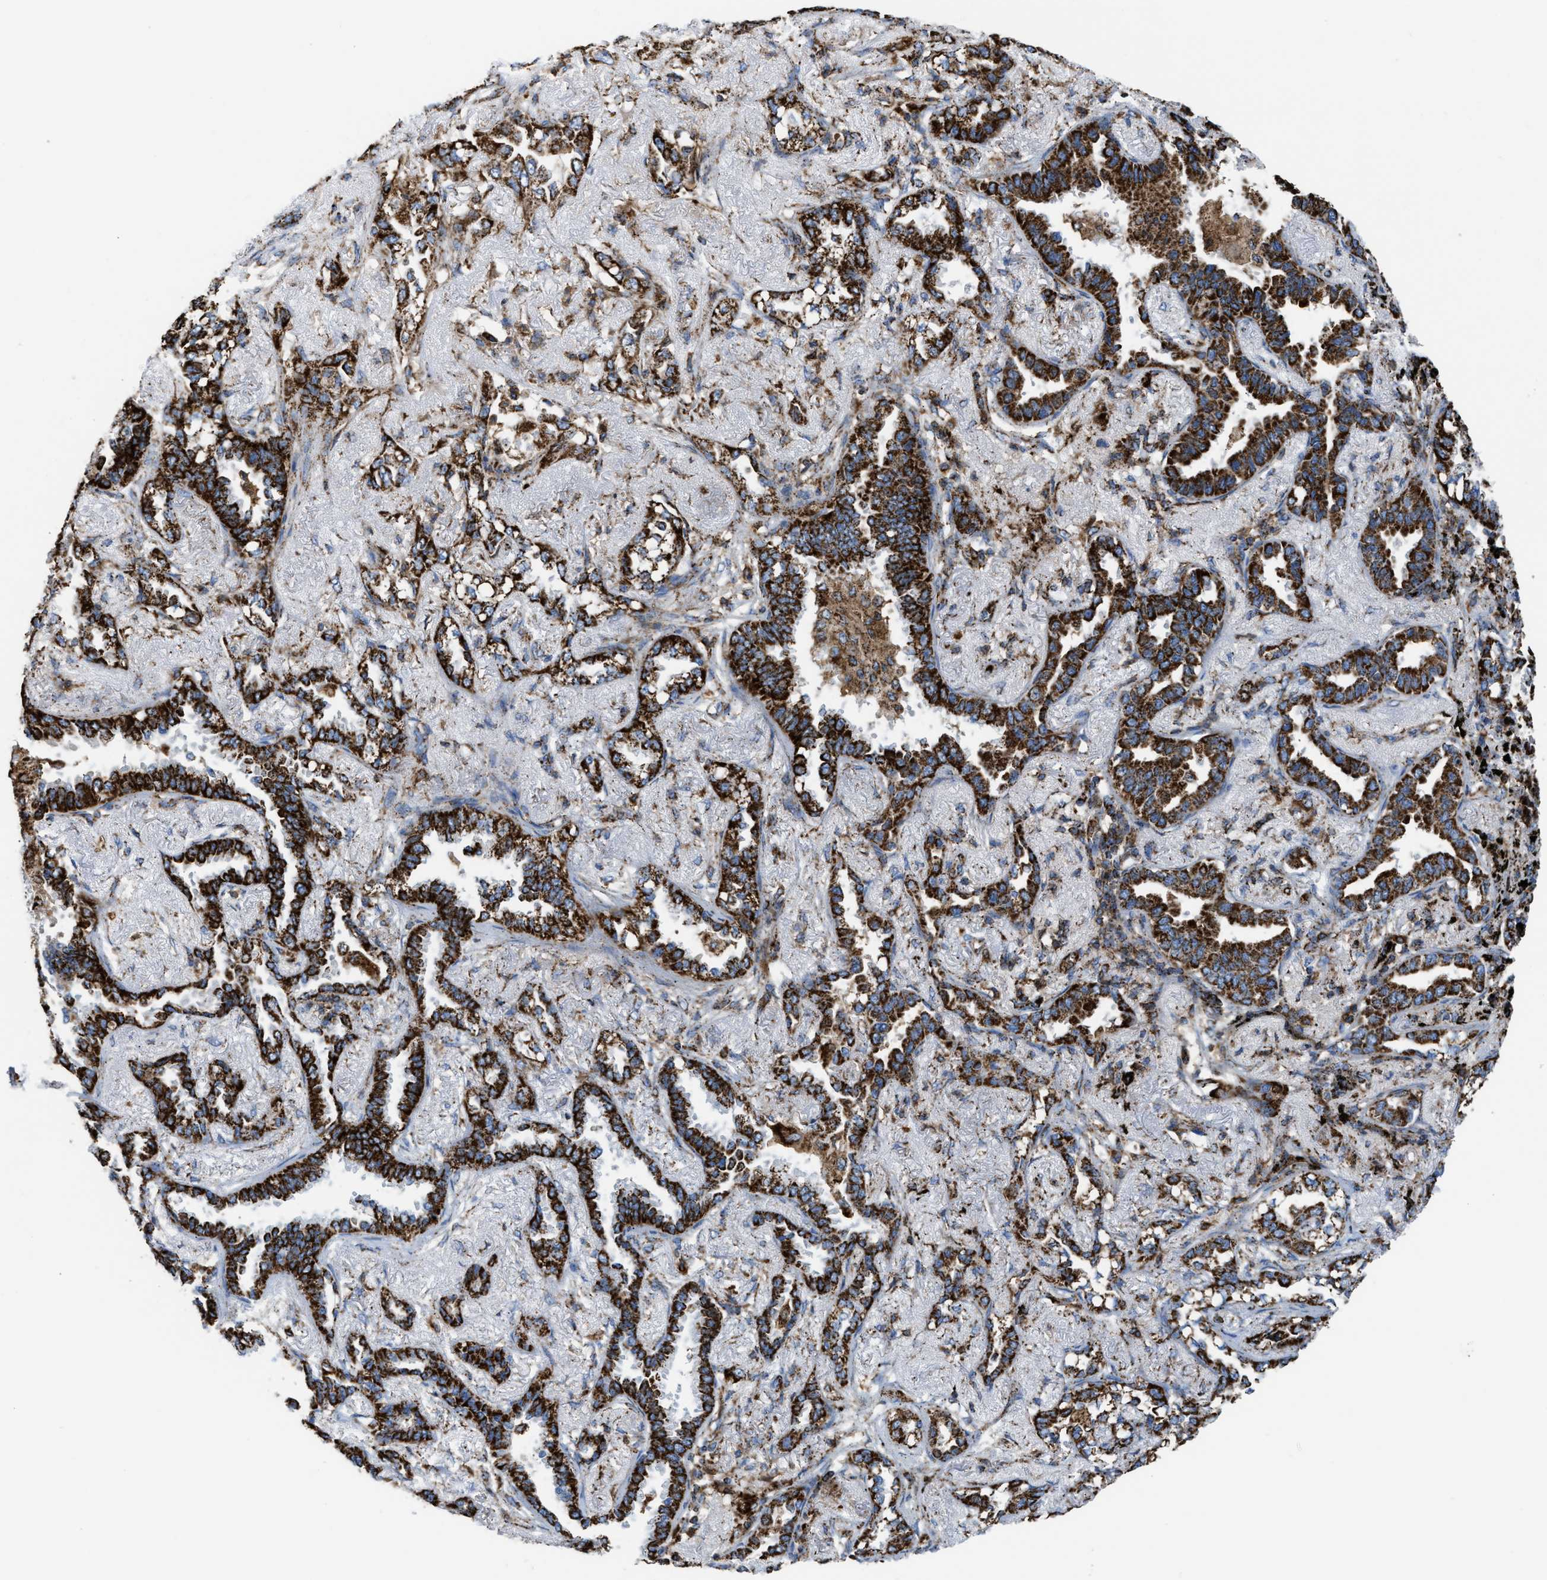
{"staining": {"intensity": "strong", "quantity": ">75%", "location": "cytoplasmic/membranous"}, "tissue": "lung cancer", "cell_type": "Tumor cells", "image_type": "cancer", "snomed": [{"axis": "morphology", "description": "Adenocarcinoma, NOS"}, {"axis": "topography", "description": "Lung"}], "caption": "A high amount of strong cytoplasmic/membranous expression is present in approximately >75% of tumor cells in lung cancer tissue. (brown staining indicates protein expression, while blue staining denotes nuclei).", "gene": "ECHS1", "patient": {"sex": "male", "age": 59}}